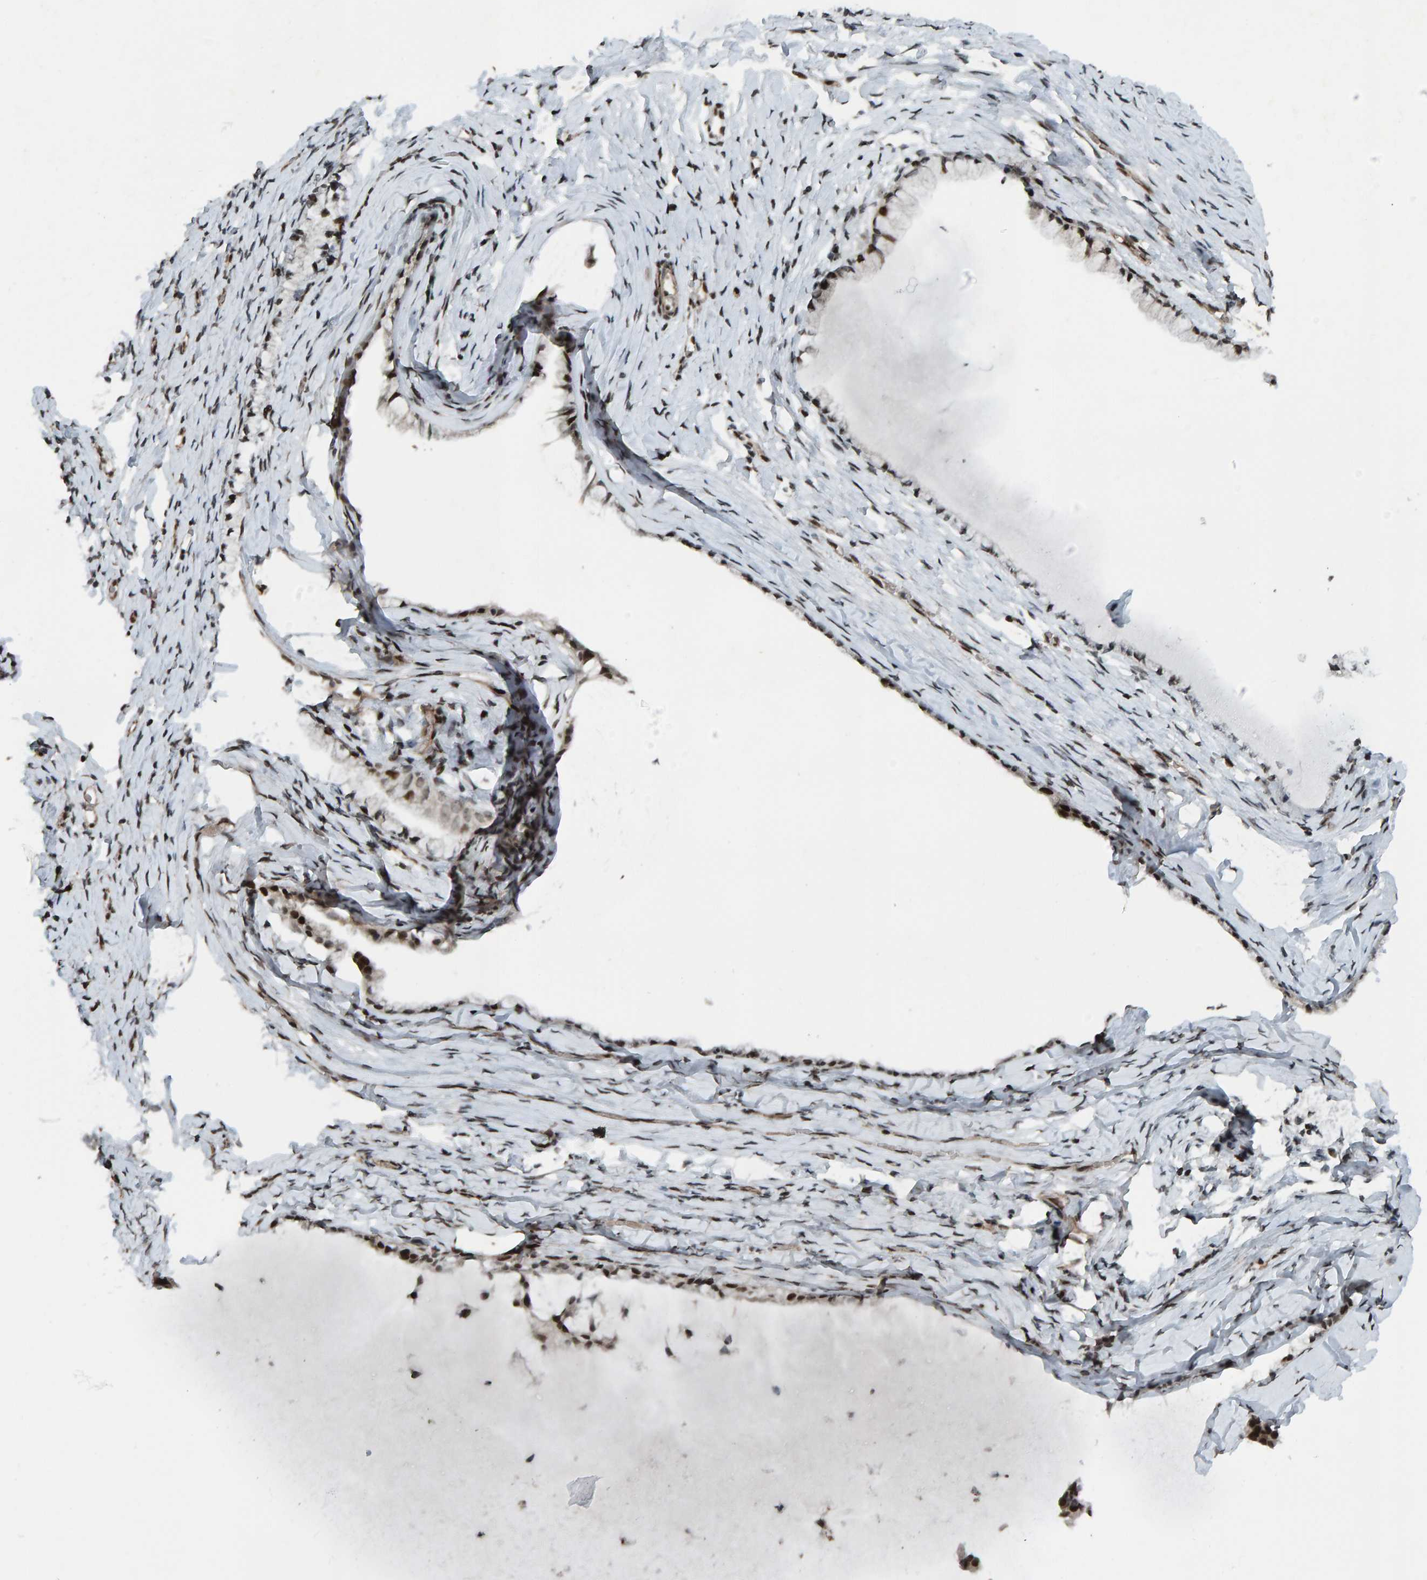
{"staining": {"intensity": "moderate", "quantity": ">75%", "location": "nuclear"}, "tissue": "cervix", "cell_type": "Glandular cells", "image_type": "normal", "snomed": [{"axis": "morphology", "description": "Normal tissue, NOS"}, {"axis": "topography", "description": "Cervix"}], "caption": "The photomicrograph demonstrates immunohistochemical staining of unremarkable cervix. There is moderate nuclear expression is seen in approximately >75% of glandular cells.", "gene": "ZNF366", "patient": {"sex": "female", "age": 72}}